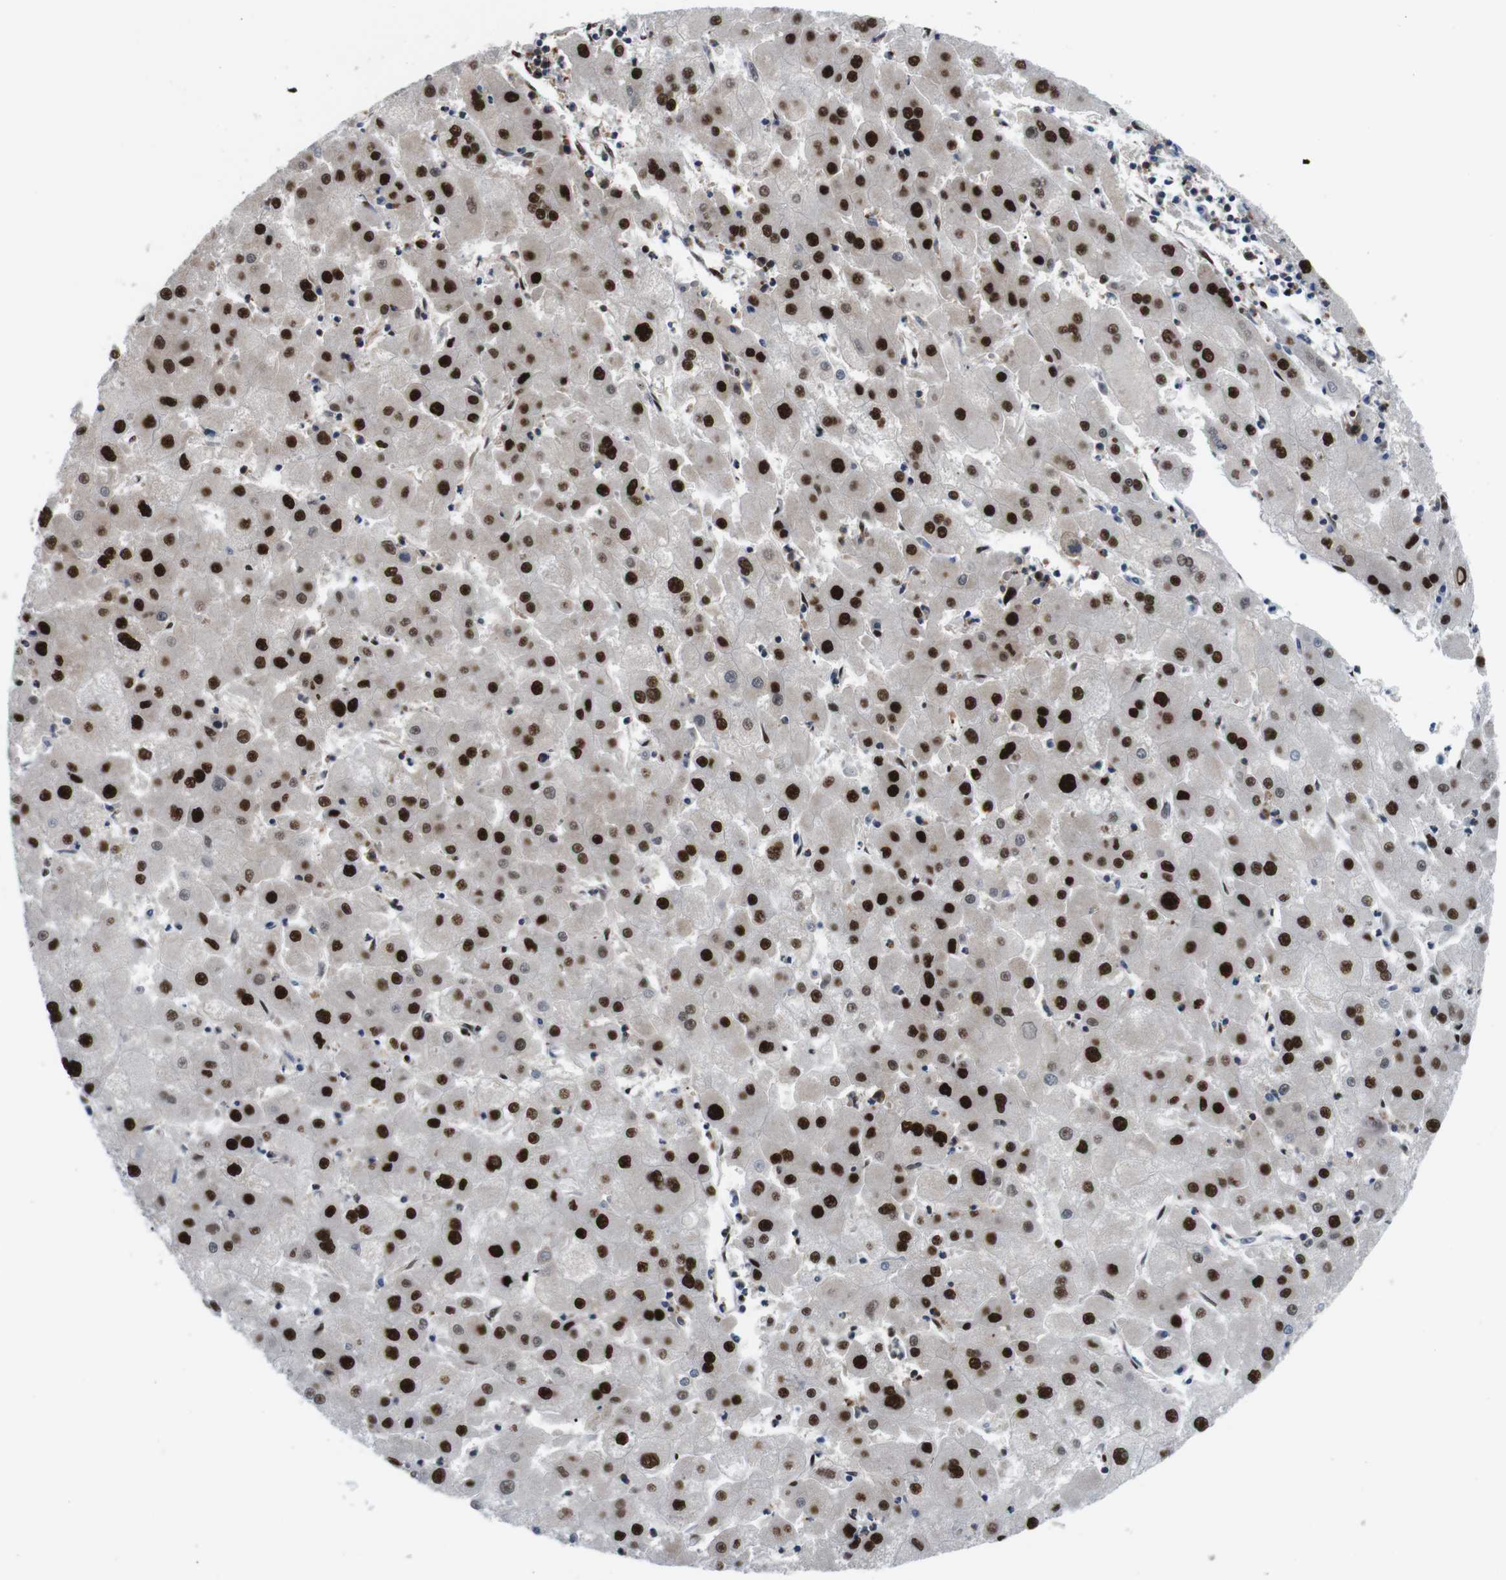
{"staining": {"intensity": "strong", "quantity": ">75%", "location": "nuclear"}, "tissue": "liver cancer", "cell_type": "Tumor cells", "image_type": "cancer", "snomed": [{"axis": "morphology", "description": "Carcinoma, Hepatocellular, NOS"}, {"axis": "topography", "description": "Liver"}], "caption": "Immunohistochemistry (DAB (3,3'-diaminobenzidine)) staining of human hepatocellular carcinoma (liver) shows strong nuclear protein positivity in about >75% of tumor cells.", "gene": "PSME3", "patient": {"sex": "male", "age": 72}}